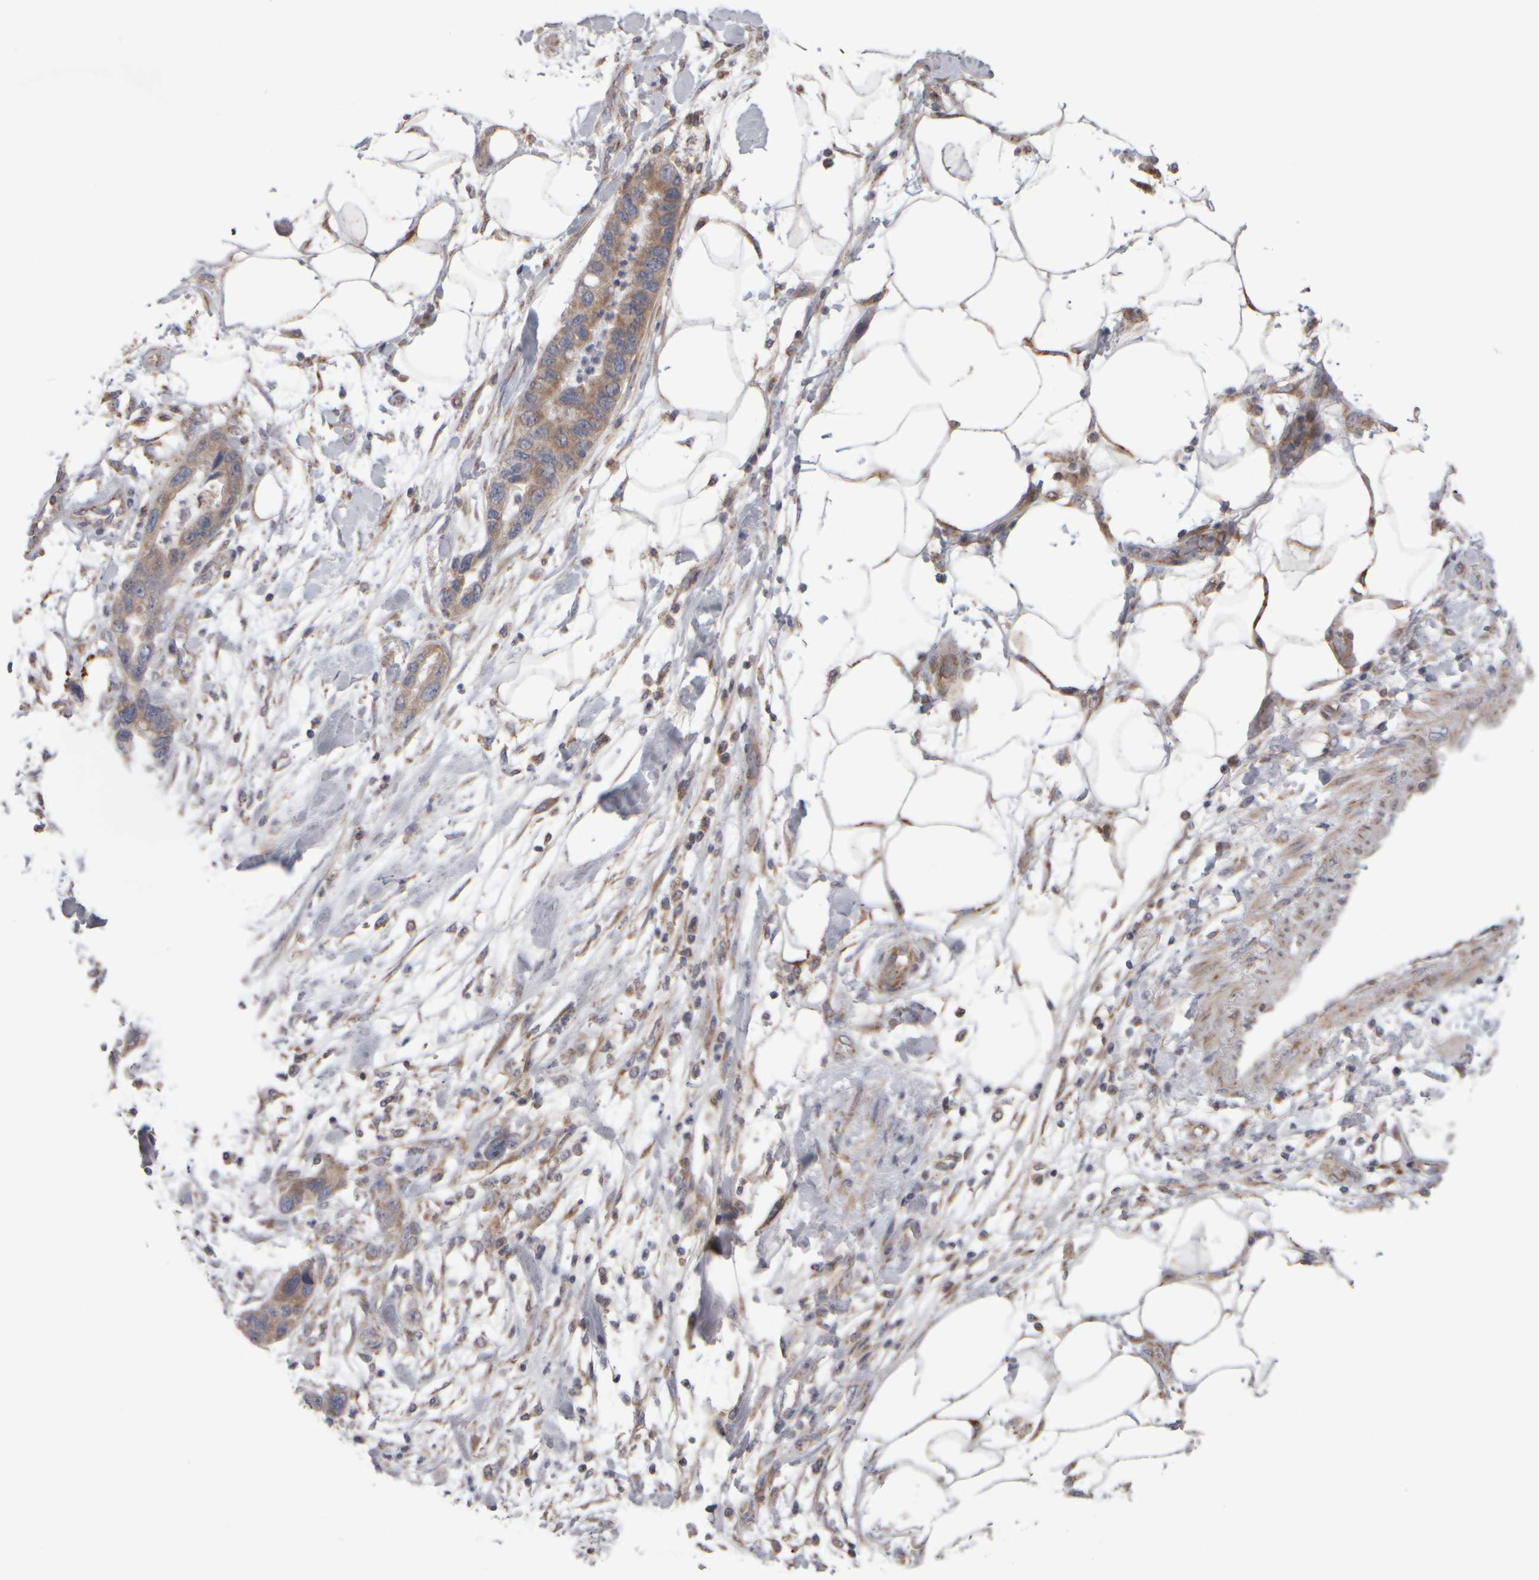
{"staining": {"intensity": "moderate", "quantity": "25%-75%", "location": "cytoplasmic/membranous"}, "tissue": "pancreatic cancer", "cell_type": "Tumor cells", "image_type": "cancer", "snomed": [{"axis": "morphology", "description": "Normal tissue, NOS"}, {"axis": "morphology", "description": "Adenocarcinoma, NOS"}, {"axis": "topography", "description": "Pancreas"}], "caption": "Brown immunohistochemical staining in human pancreatic cancer exhibits moderate cytoplasmic/membranous expression in about 25%-75% of tumor cells. (Brightfield microscopy of DAB IHC at high magnification).", "gene": "SCO1", "patient": {"sex": "female", "age": 71}}